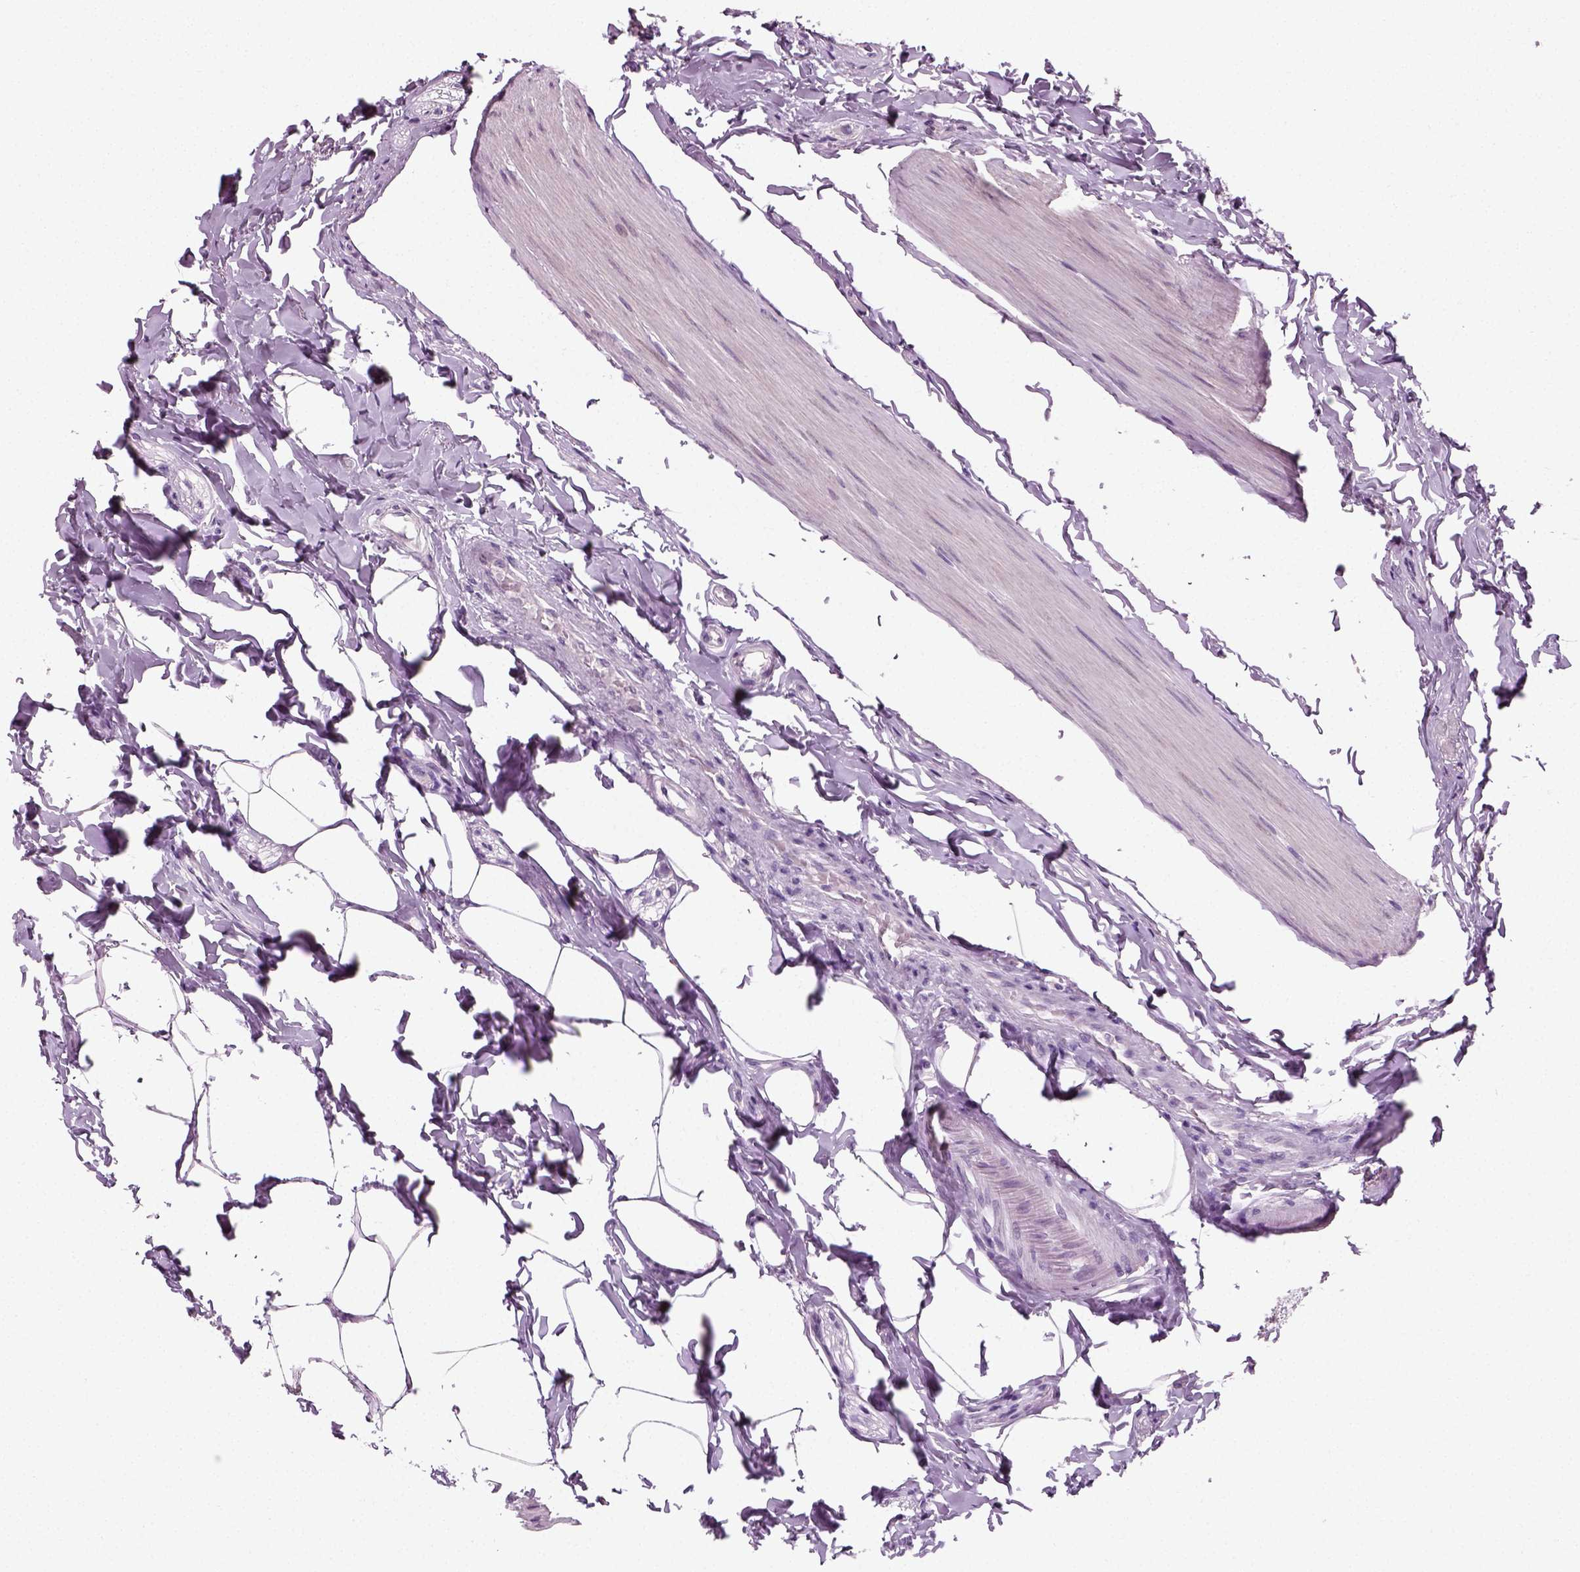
{"staining": {"intensity": "weak", "quantity": "<25%", "location": "cytoplasmic/membranous"}, "tissue": "rectum", "cell_type": "Glandular cells", "image_type": "normal", "snomed": [{"axis": "morphology", "description": "Normal tissue, NOS"}, {"axis": "topography", "description": "Rectum"}], "caption": "Immunohistochemical staining of normal human rectum shows no significant positivity in glandular cells. (DAB IHC with hematoxylin counter stain).", "gene": "SPATA31E1", "patient": {"sex": "female", "age": 62}}